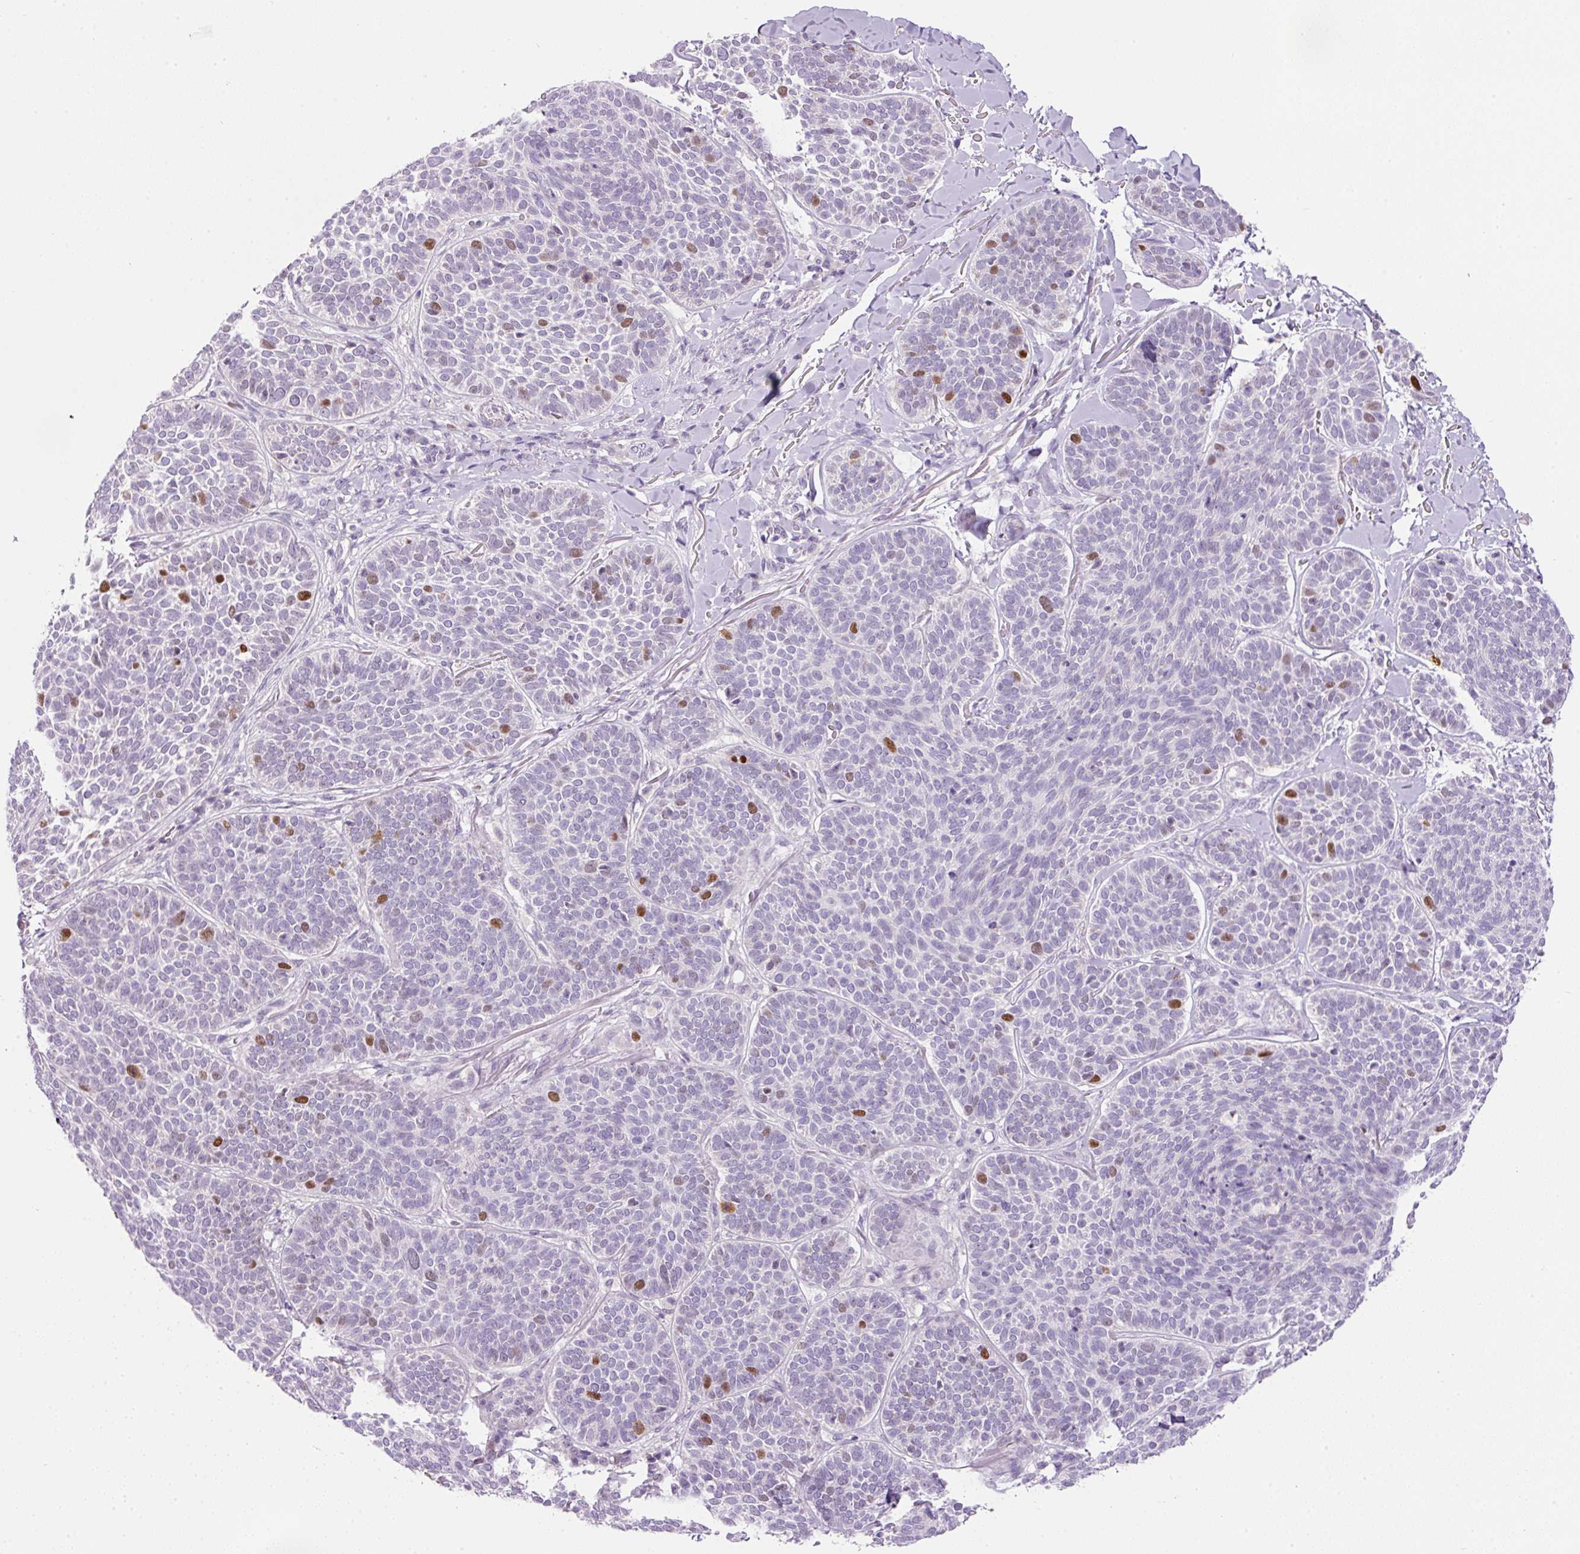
{"staining": {"intensity": "moderate", "quantity": "<25%", "location": "nuclear"}, "tissue": "skin cancer", "cell_type": "Tumor cells", "image_type": "cancer", "snomed": [{"axis": "morphology", "description": "Basal cell carcinoma"}, {"axis": "topography", "description": "Skin"}], "caption": "Skin basal cell carcinoma stained with a brown dye shows moderate nuclear positive staining in about <25% of tumor cells.", "gene": "KPNA2", "patient": {"sex": "male", "age": 85}}